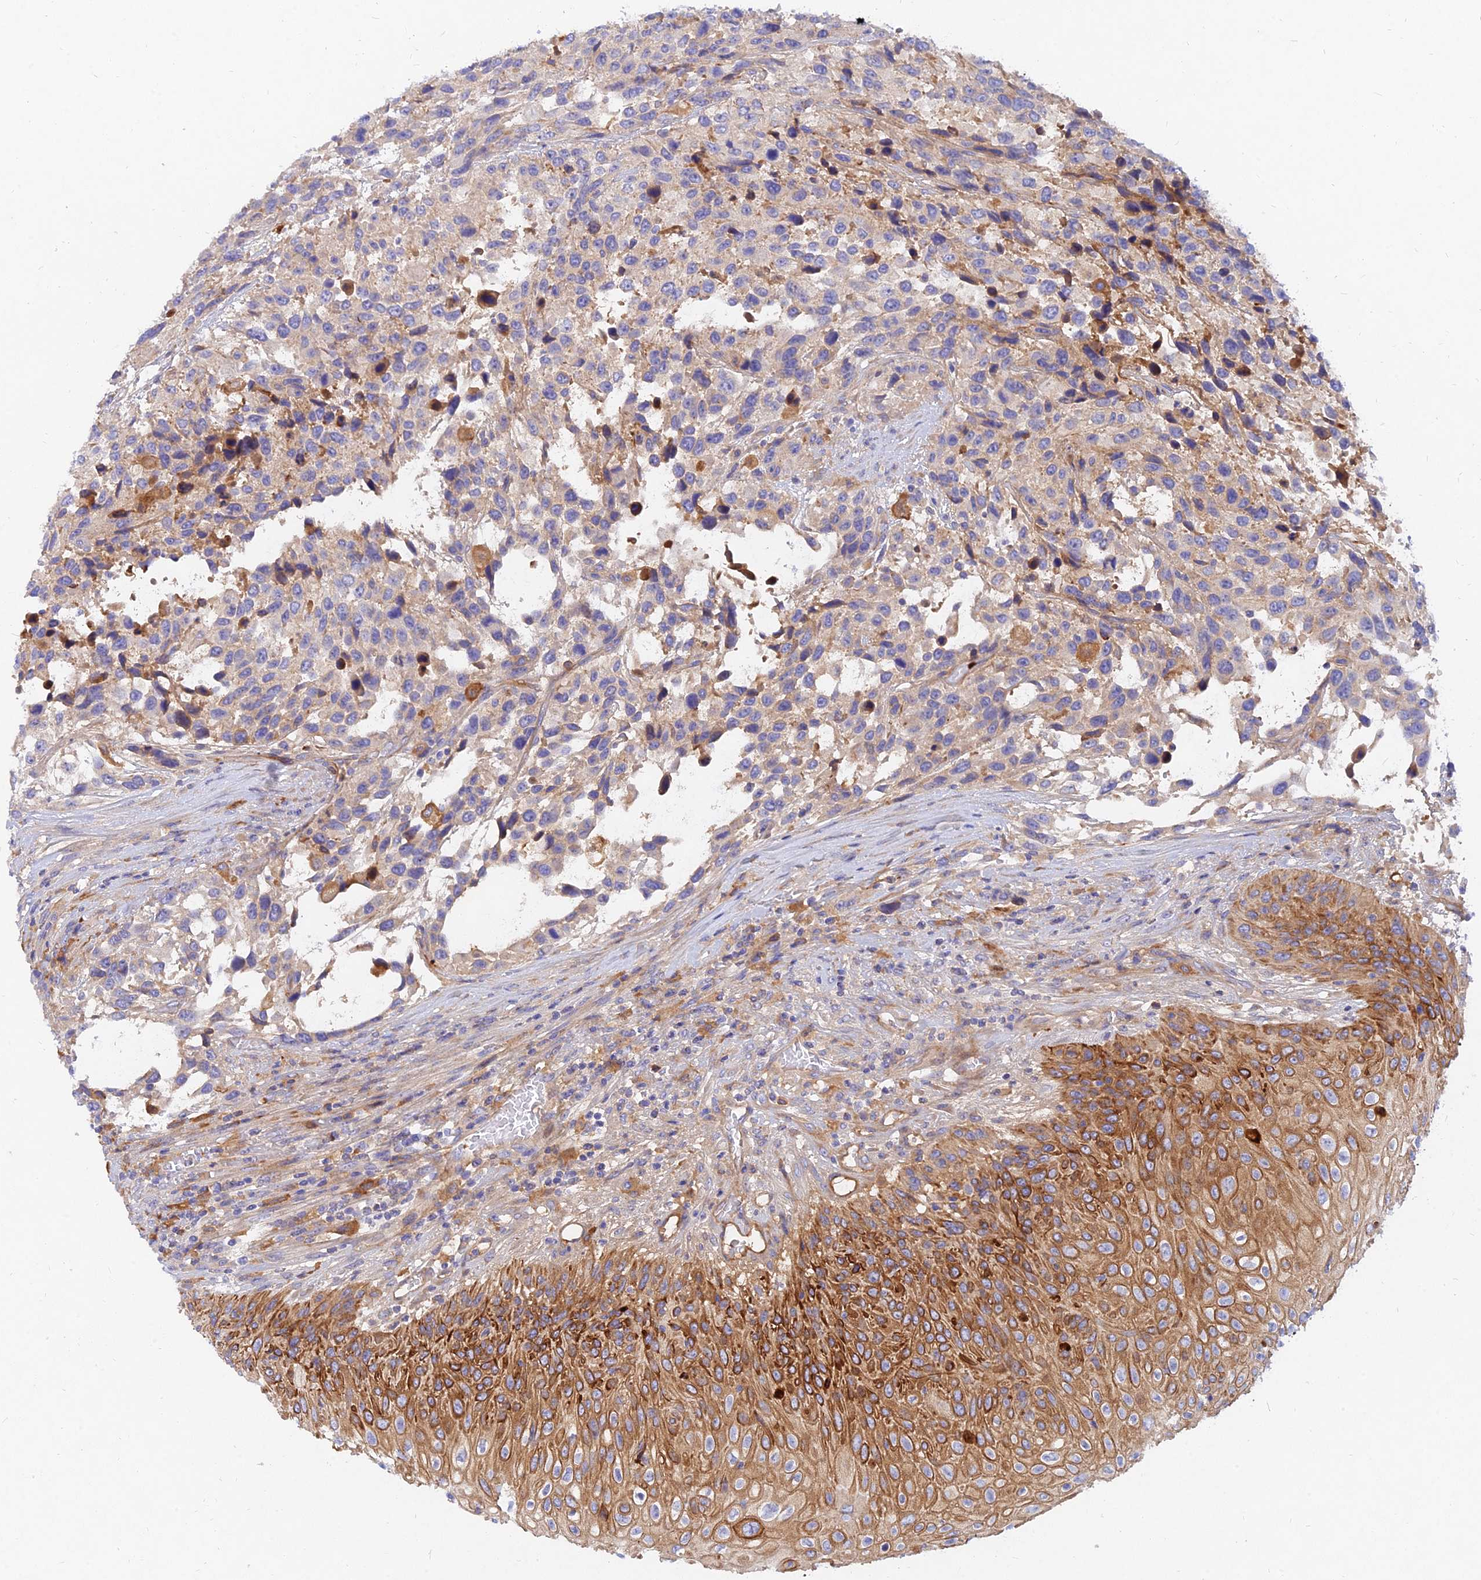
{"staining": {"intensity": "moderate", "quantity": "<25%", "location": "cytoplasmic/membranous"}, "tissue": "urothelial cancer", "cell_type": "Tumor cells", "image_type": "cancer", "snomed": [{"axis": "morphology", "description": "Urothelial carcinoma, High grade"}, {"axis": "topography", "description": "Urinary bladder"}], "caption": "Immunohistochemical staining of human urothelial carcinoma (high-grade) exhibits low levels of moderate cytoplasmic/membranous protein expression in approximately <25% of tumor cells.", "gene": "MROH1", "patient": {"sex": "female", "age": 70}}